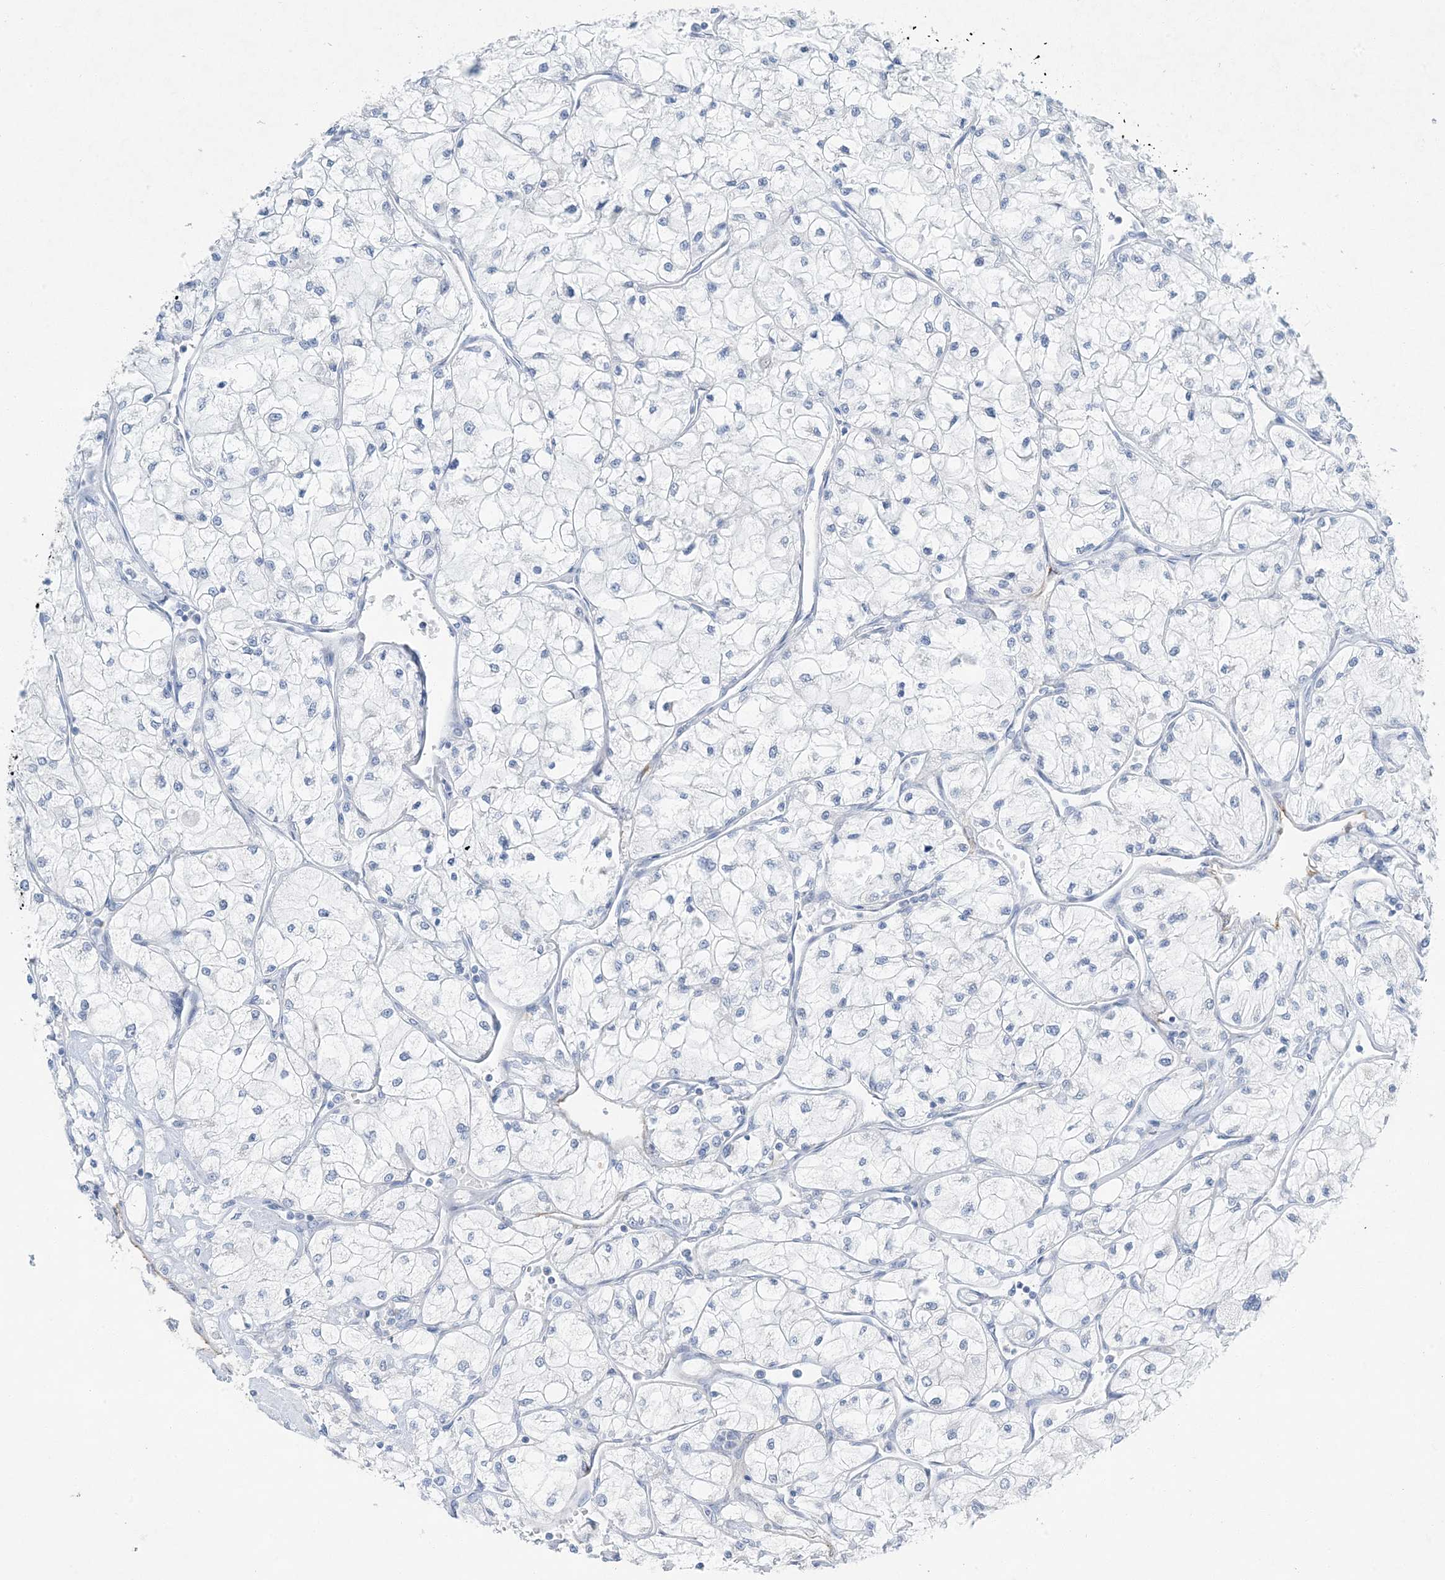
{"staining": {"intensity": "negative", "quantity": "none", "location": "none"}, "tissue": "renal cancer", "cell_type": "Tumor cells", "image_type": "cancer", "snomed": [{"axis": "morphology", "description": "Adenocarcinoma, NOS"}, {"axis": "topography", "description": "Kidney"}], "caption": "IHC photomicrograph of human renal cancer (adenocarcinoma) stained for a protein (brown), which exhibits no staining in tumor cells. The staining is performed using DAB brown chromogen with nuclei counter-stained in using hematoxylin.", "gene": "PGM5", "patient": {"sex": "male", "age": 80}}